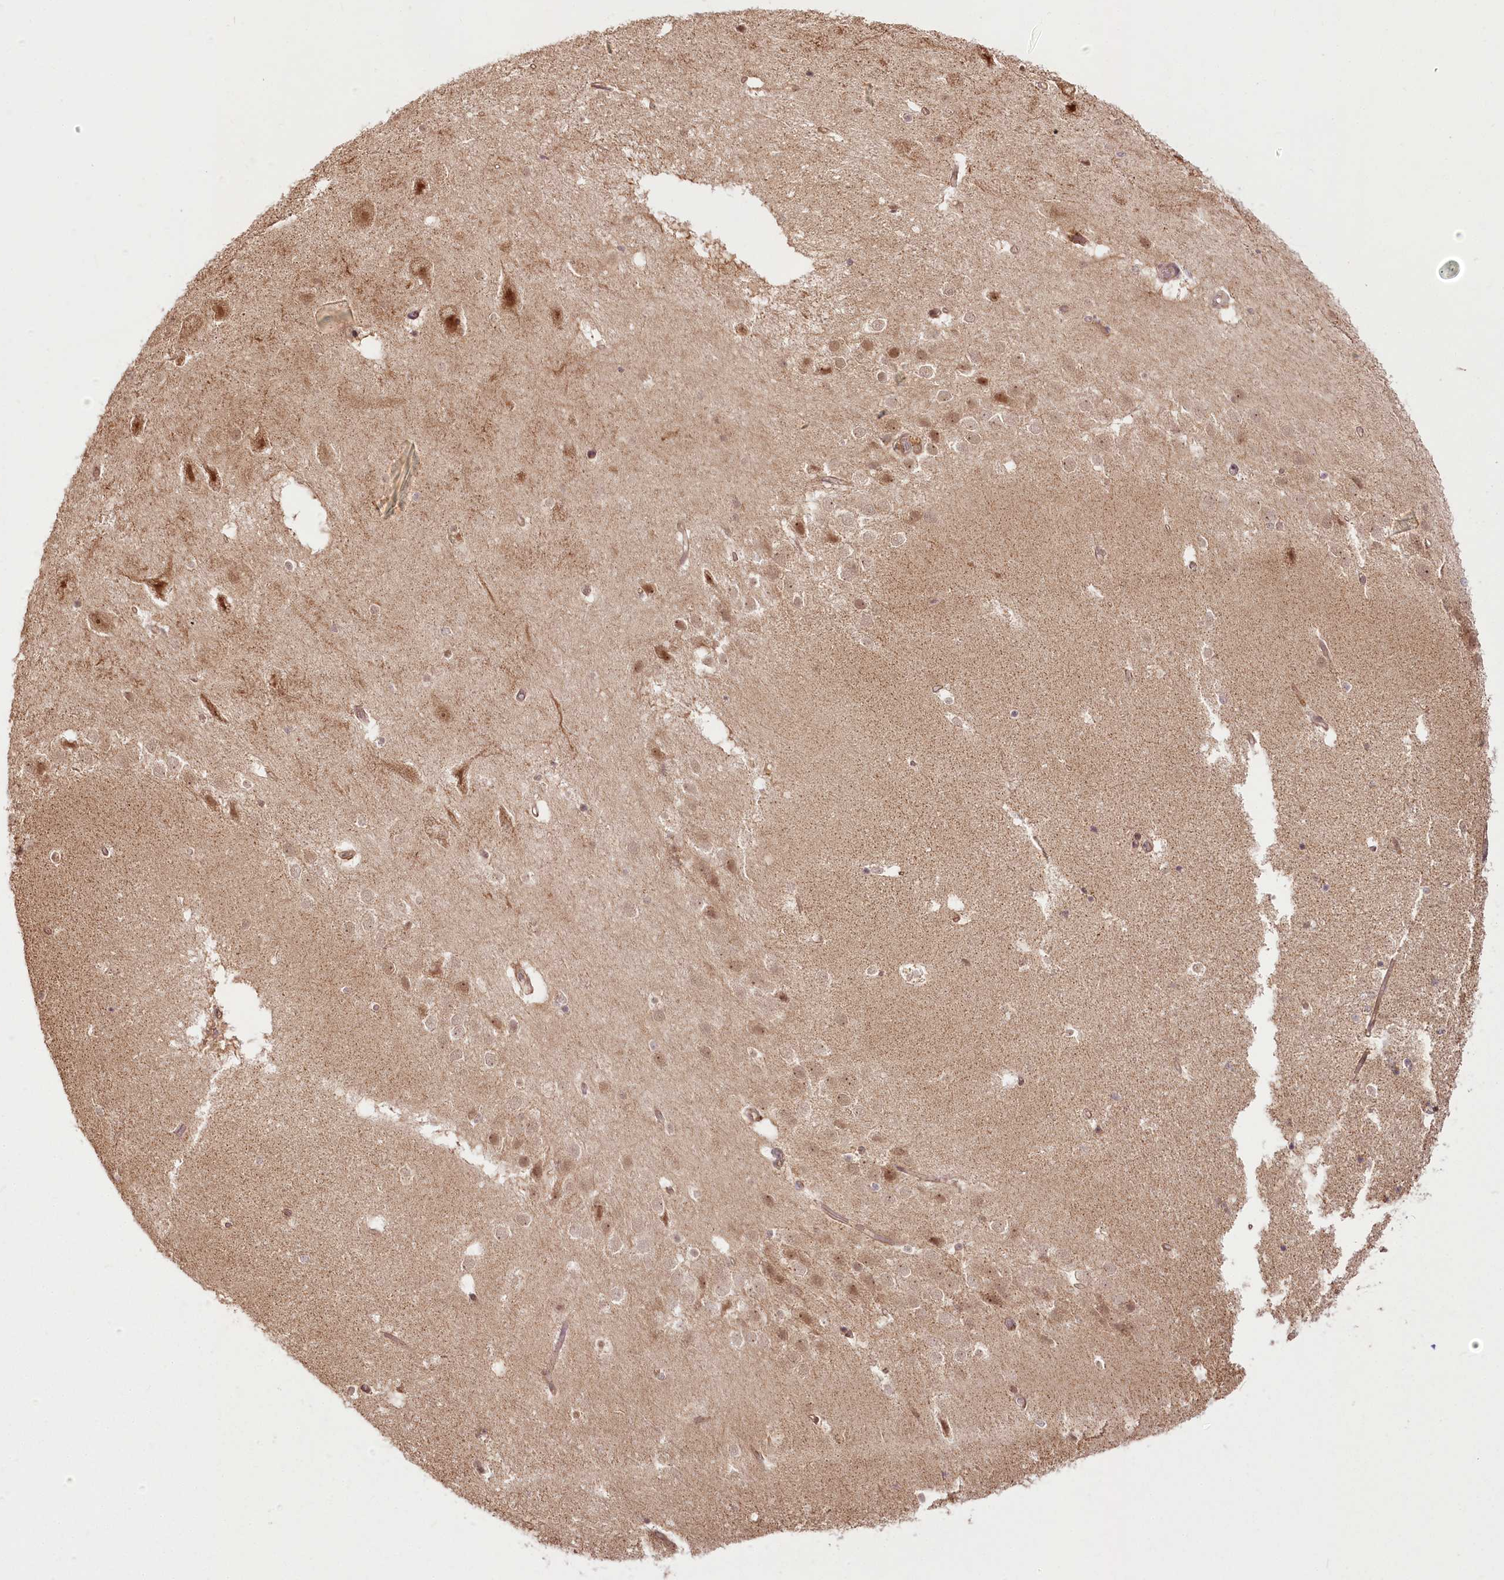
{"staining": {"intensity": "weak", "quantity": "25%-75%", "location": "cytoplasmic/membranous,nuclear"}, "tissue": "hippocampus", "cell_type": "Glial cells", "image_type": "normal", "snomed": [{"axis": "morphology", "description": "Normal tissue, NOS"}, {"axis": "topography", "description": "Hippocampus"}], "caption": "DAB immunohistochemical staining of normal human hippocampus shows weak cytoplasmic/membranous,nuclear protein expression in approximately 25%-75% of glial cells.", "gene": "R3HDM2", "patient": {"sex": "female", "age": 52}}